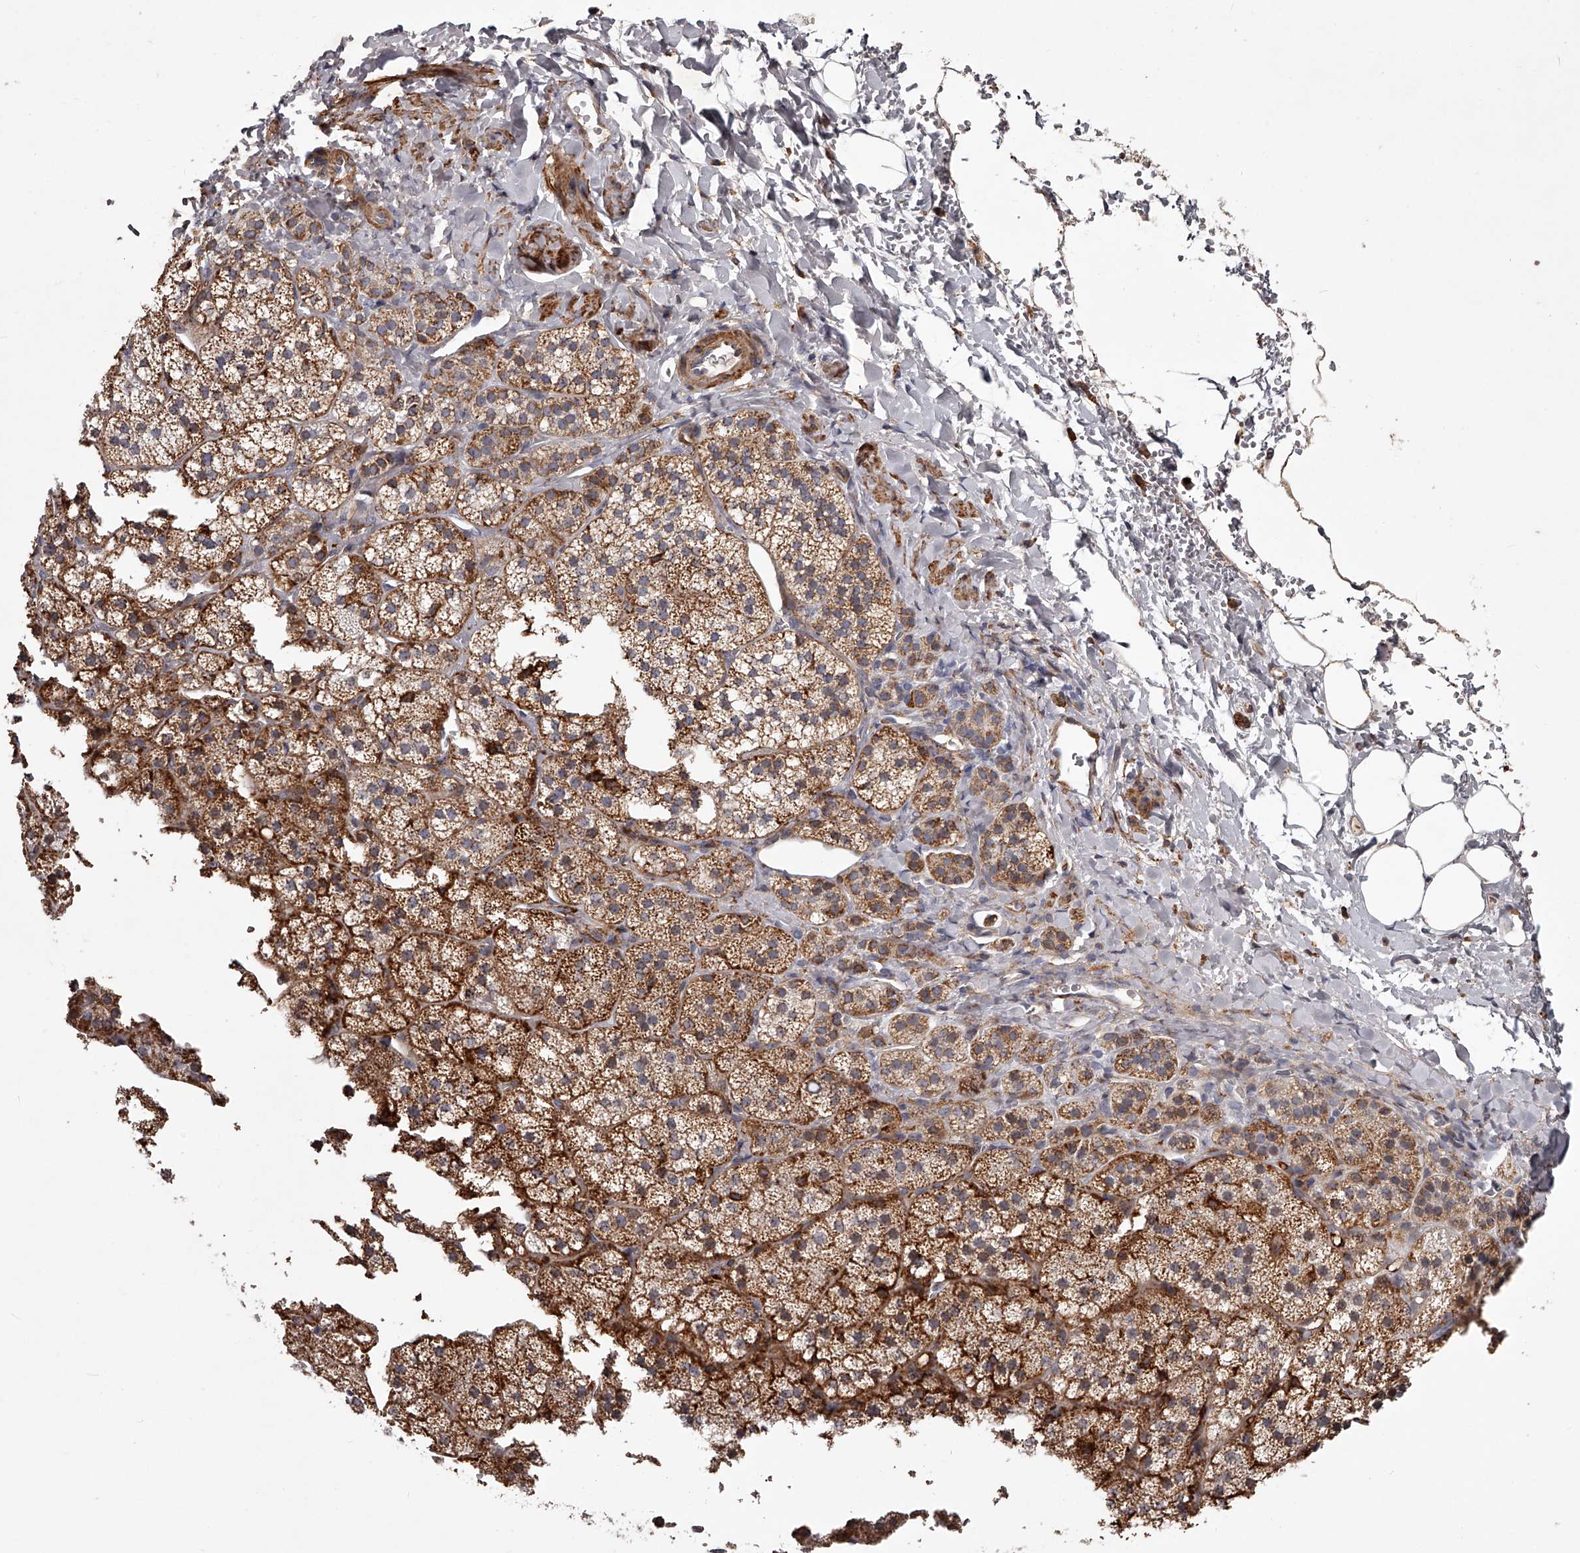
{"staining": {"intensity": "moderate", "quantity": ">75%", "location": "cytoplasmic/membranous"}, "tissue": "adrenal gland", "cell_type": "Glandular cells", "image_type": "normal", "snomed": [{"axis": "morphology", "description": "Normal tissue, NOS"}, {"axis": "topography", "description": "Adrenal gland"}], "caption": "This micrograph demonstrates immunohistochemistry staining of benign adrenal gland, with medium moderate cytoplasmic/membranous staining in about >75% of glandular cells.", "gene": "RRP36", "patient": {"sex": "female", "age": 44}}